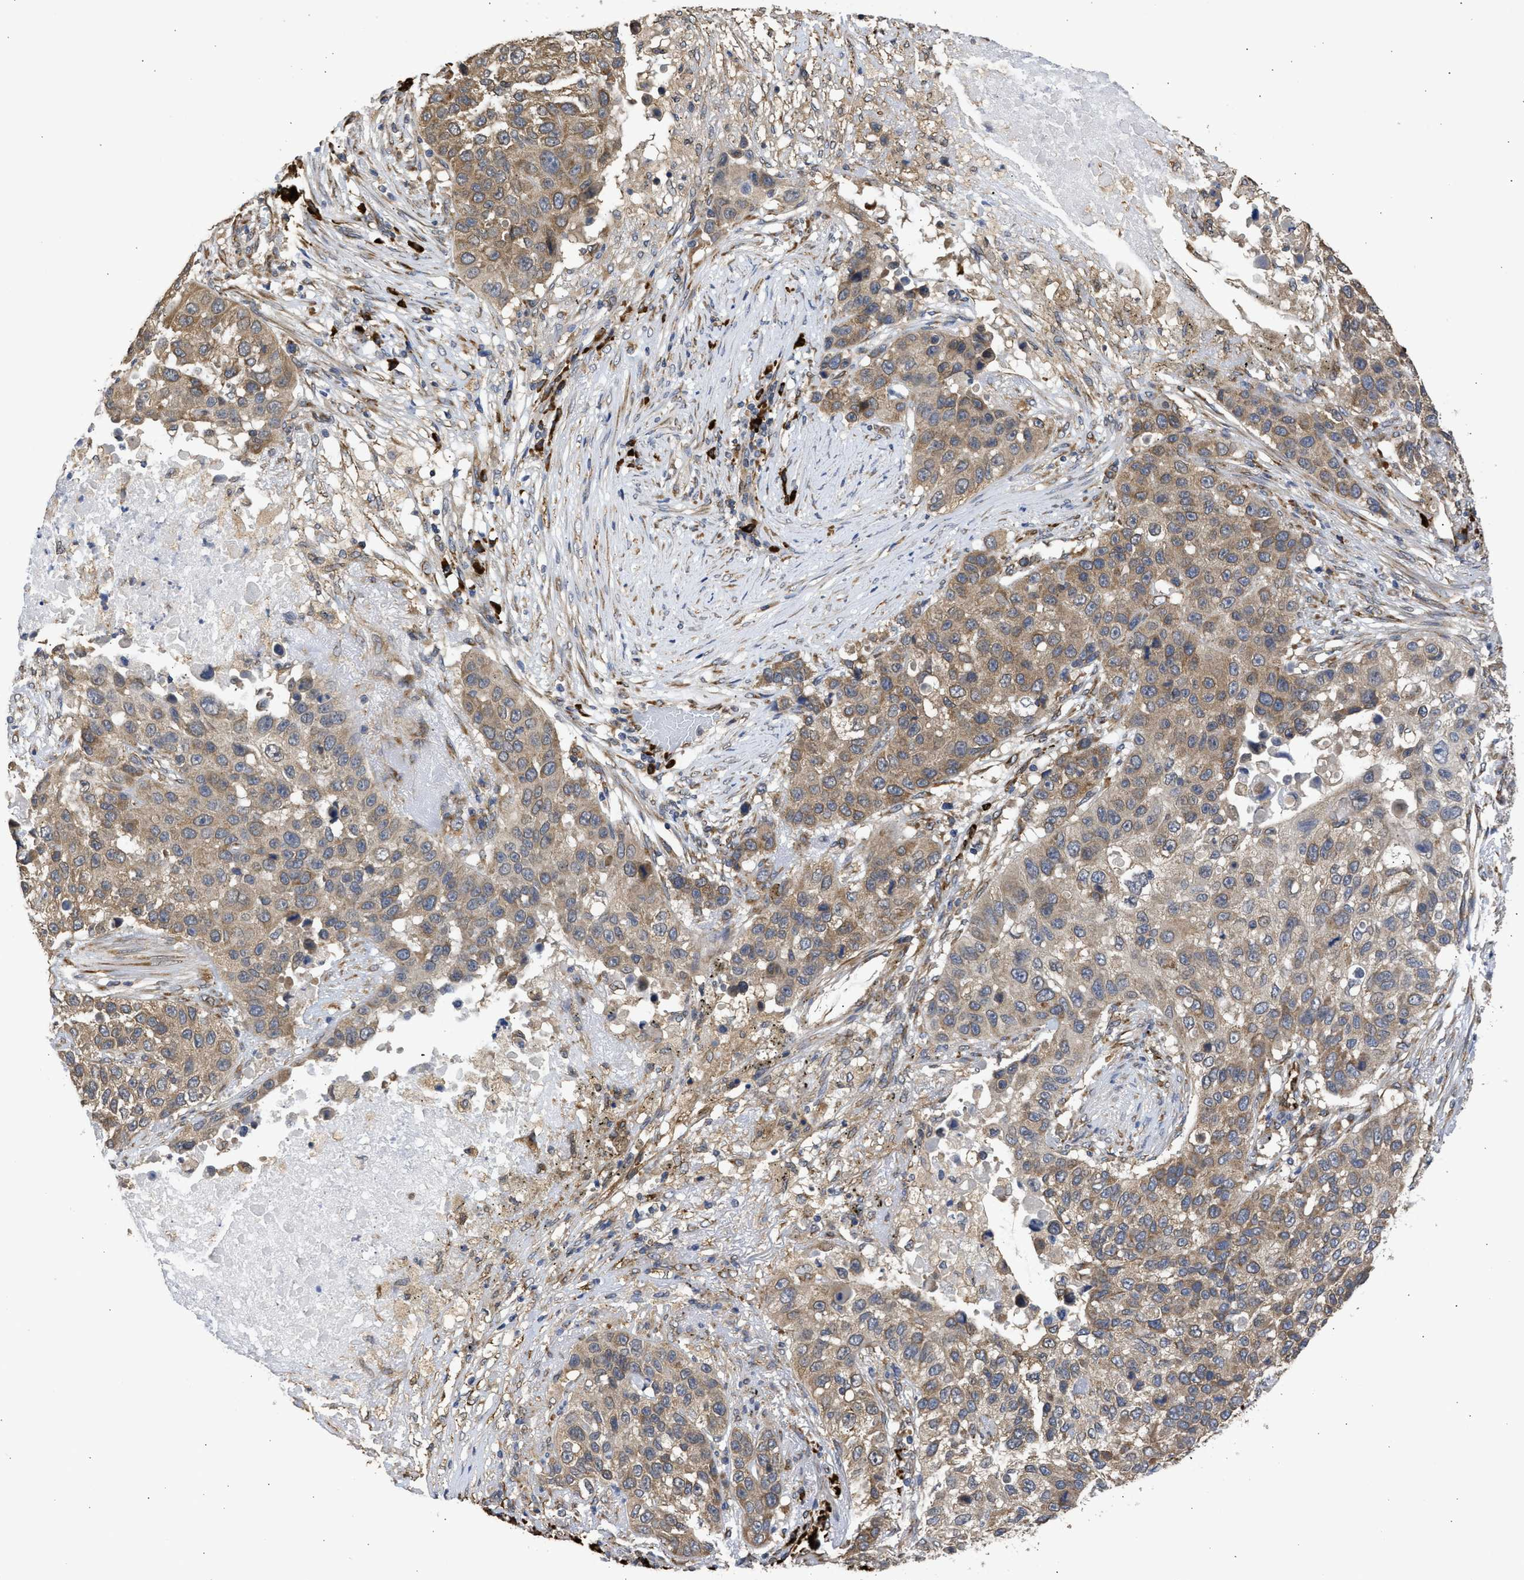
{"staining": {"intensity": "weak", "quantity": ">75%", "location": "cytoplasmic/membranous"}, "tissue": "lung cancer", "cell_type": "Tumor cells", "image_type": "cancer", "snomed": [{"axis": "morphology", "description": "Squamous cell carcinoma, NOS"}, {"axis": "topography", "description": "Lung"}], "caption": "Human squamous cell carcinoma (lung) stained for a protein (brown) reveals weak cytoplasmic/membranous positive positivity in about >75% of tumor cells.", "gene": "DNAJC1", "patient": {"sex": "male", "age": 57}}